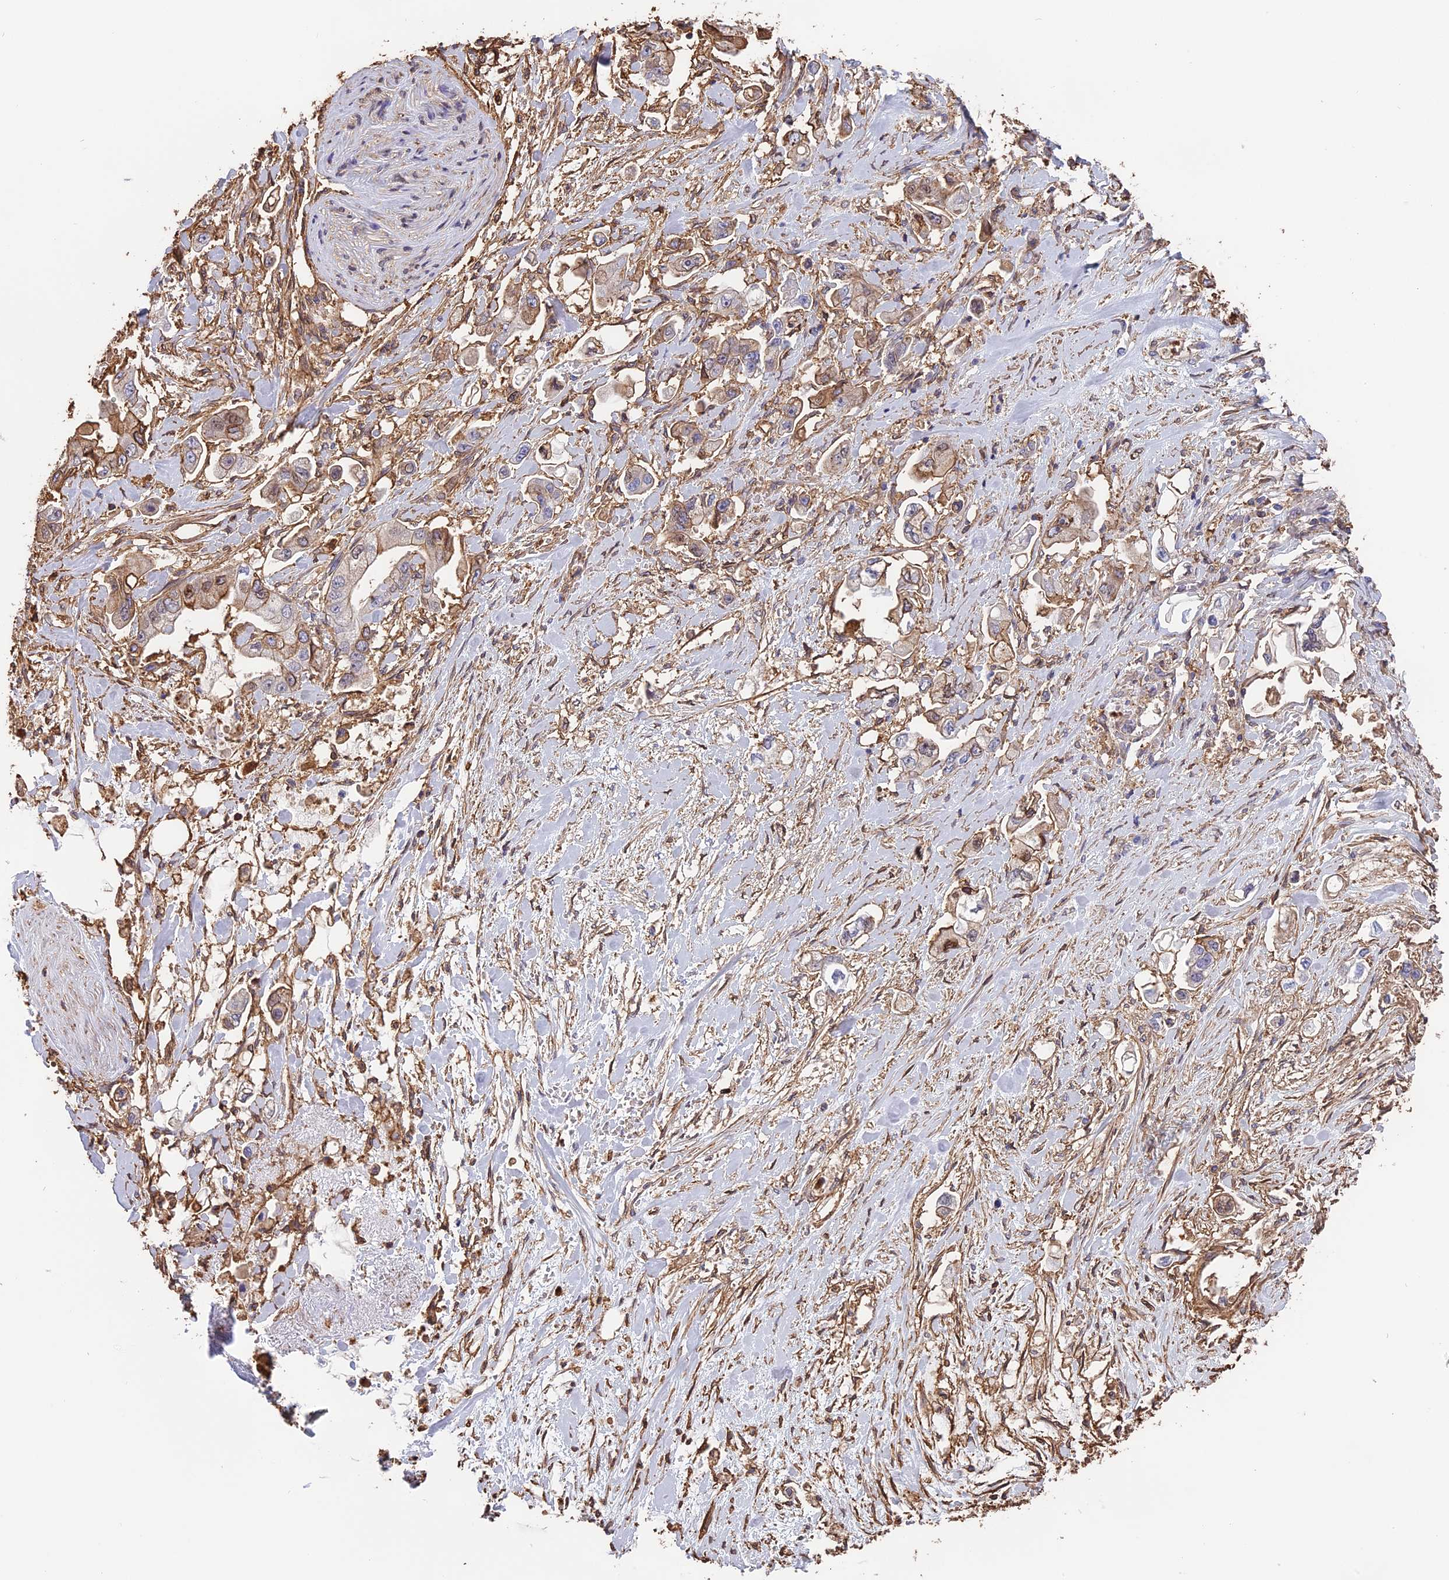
{"staining": {"intensity": "moderate", "quantity": "25%-75%", "location": "cytoplasmic/membranous"}, "tissue": "stomach cancer", "cell_type": "Tumor cells", "image_type": "cancer", "snomed": [{"axis": "morphology", "description": "Adenocarcinoma, NOS"}, {"axis": "topography", "description": "Stomach"}], "caption": "The micrograph exhibits staining of stomach cancer (adenocarcinoma), revealing moderate cytoplasmic/membranous protein expression (brown color) within tumor cells.", "gene": "TMEM255B", "patient": {"sex": "male", "age": 62}}